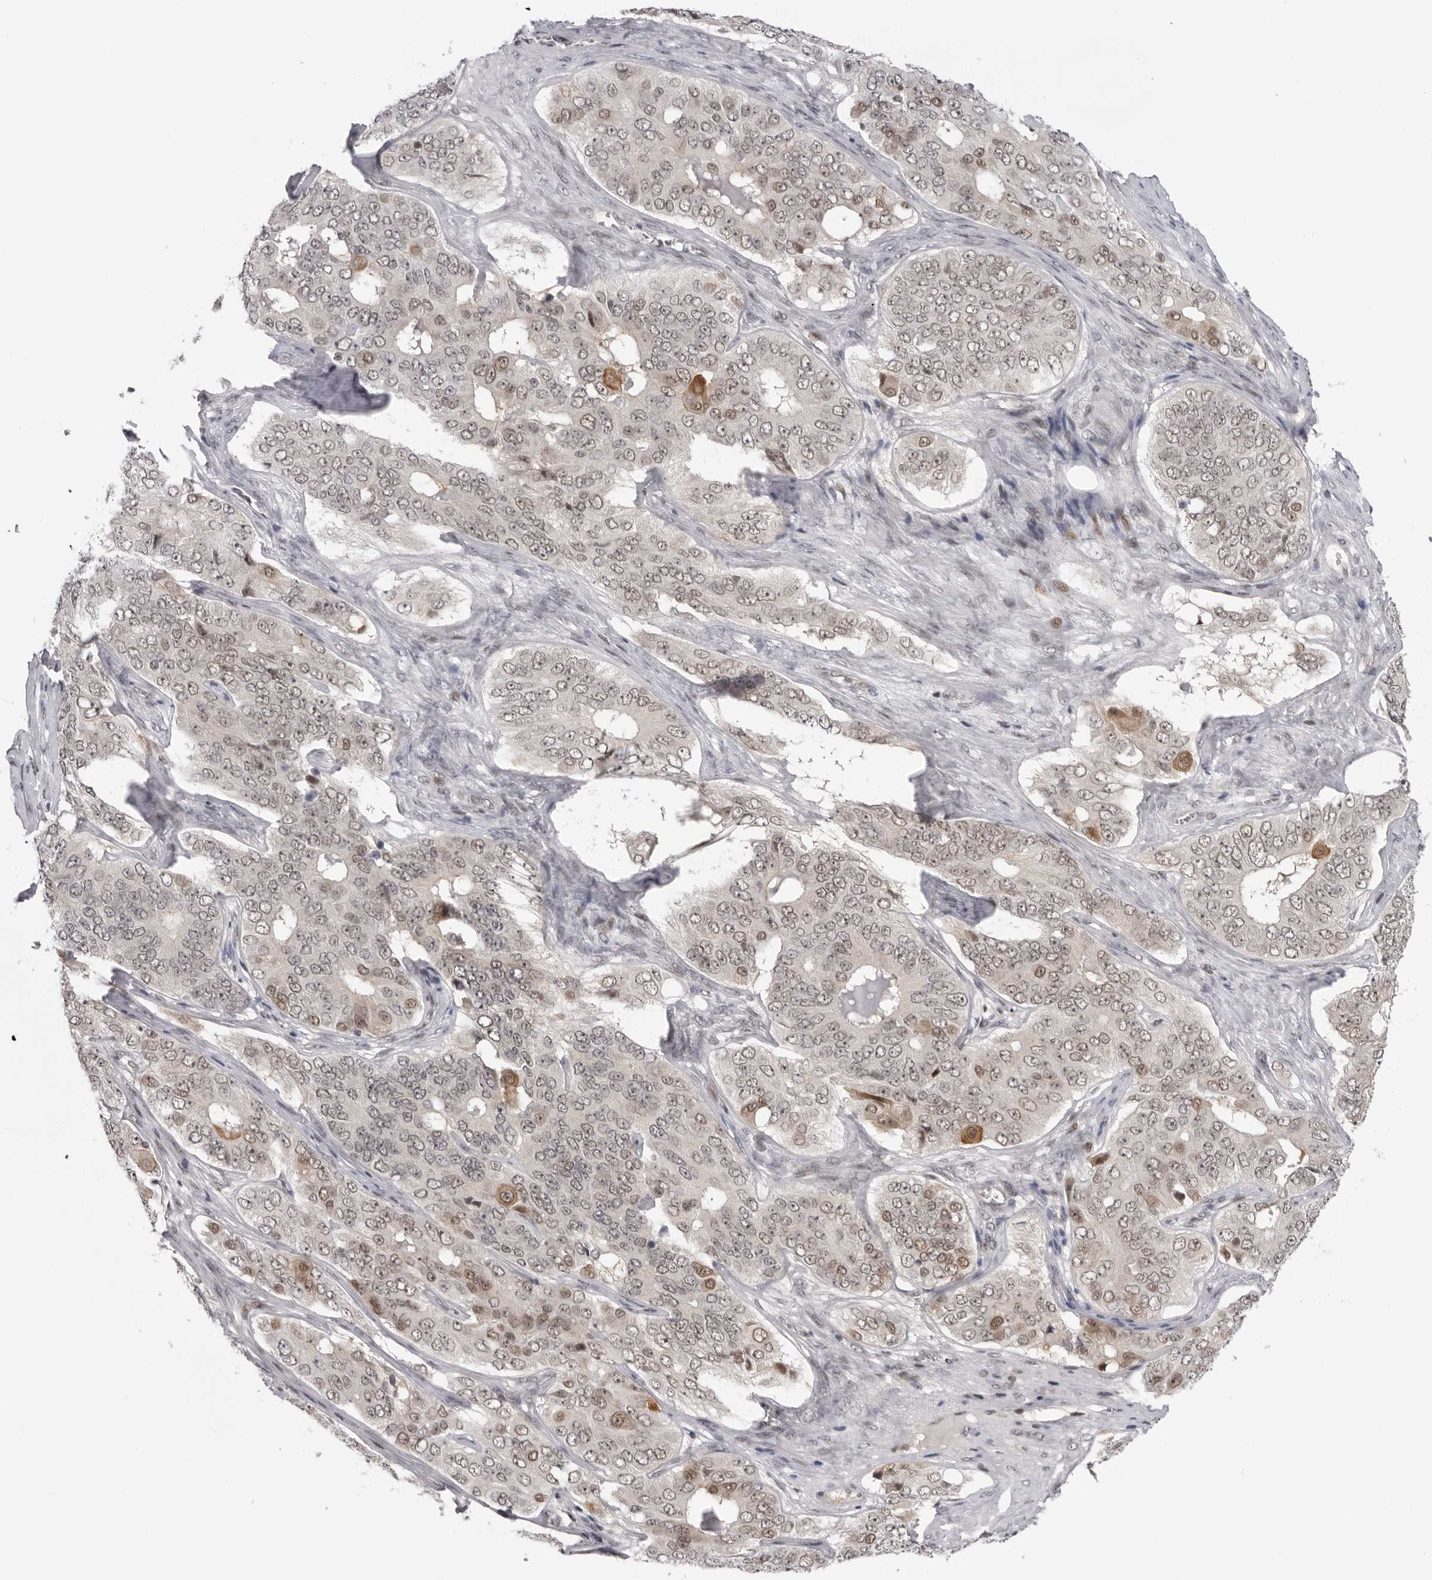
{"staining": {"intensity": "weak", "quantity": ">75%", "location": "cytoplasmic/membranous,nuclear"}, "tissue": "ovarian cancer", "cell_type": "Tumor cells", "image_type": "cancer", "snomed": [{"axis": "morphology", "description": "Carcinoma, endometroid"}, {"axis": "topography", "description": "Ovary"}], "caption": "Ovarian endometroid carcinoma stained with a protein marker shows weak staining in tumor cells.", "gene": "ALPK2", "patient": {"sex": "female", "age": 51}}